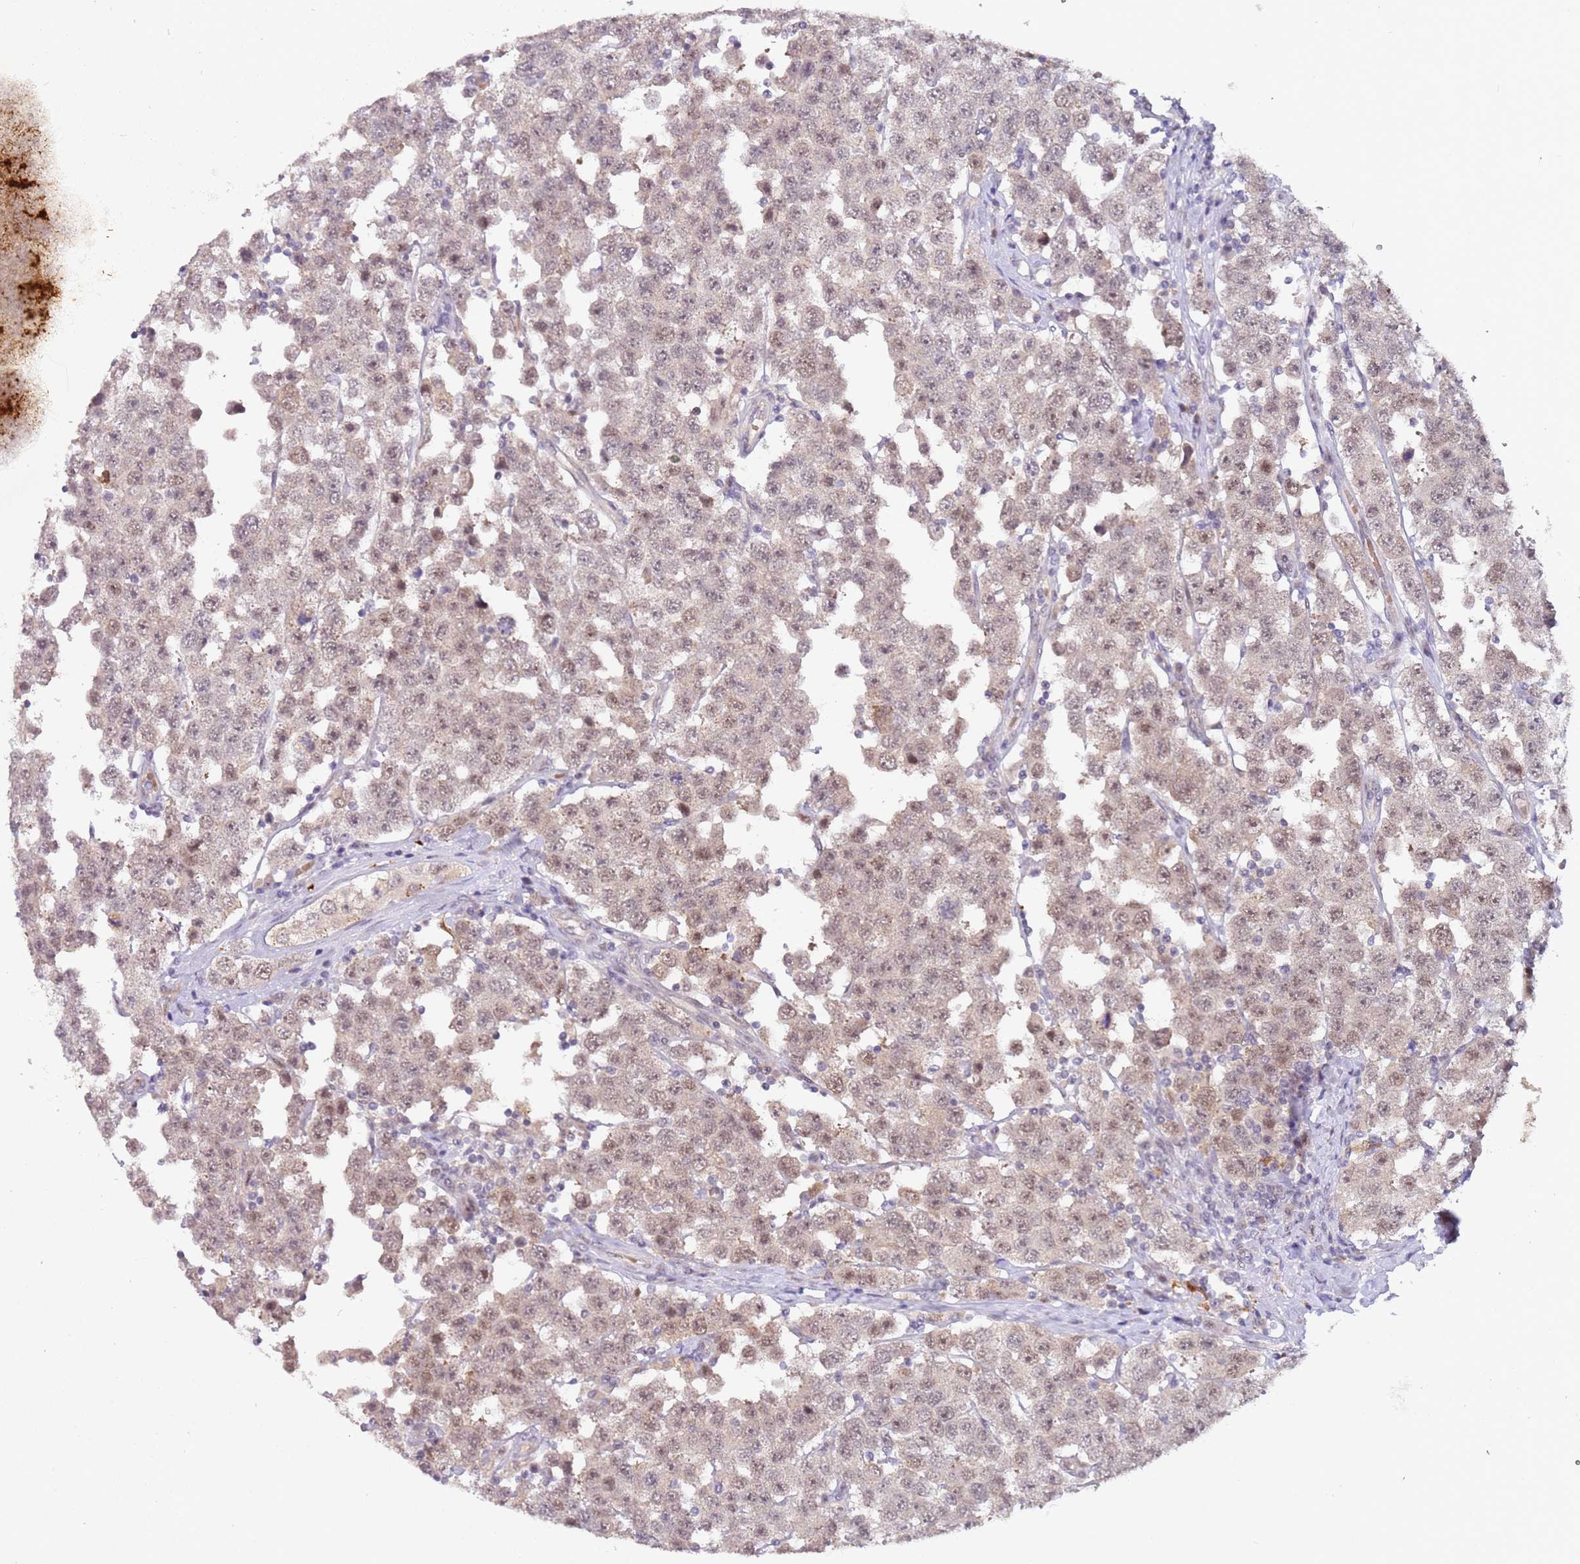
{"staining": {"intensity": "weak", "quantity": ">75%", "location": "nuclear"}, "tissue": "testis cancer", "cell_type": "Tumor cells", "image_type": "cancer", "snomed": [{"axis": "morphology", "description": "Seminoma, NOS"}, {"axis": "topography", "description": "Testis"}], "caption": "Testis seminoma tissue demonstrates weak nuclear staining in approximately >75% of tumor cells", "gene": "LGALSL", "patient": {"sex": "male", "age": 28}}